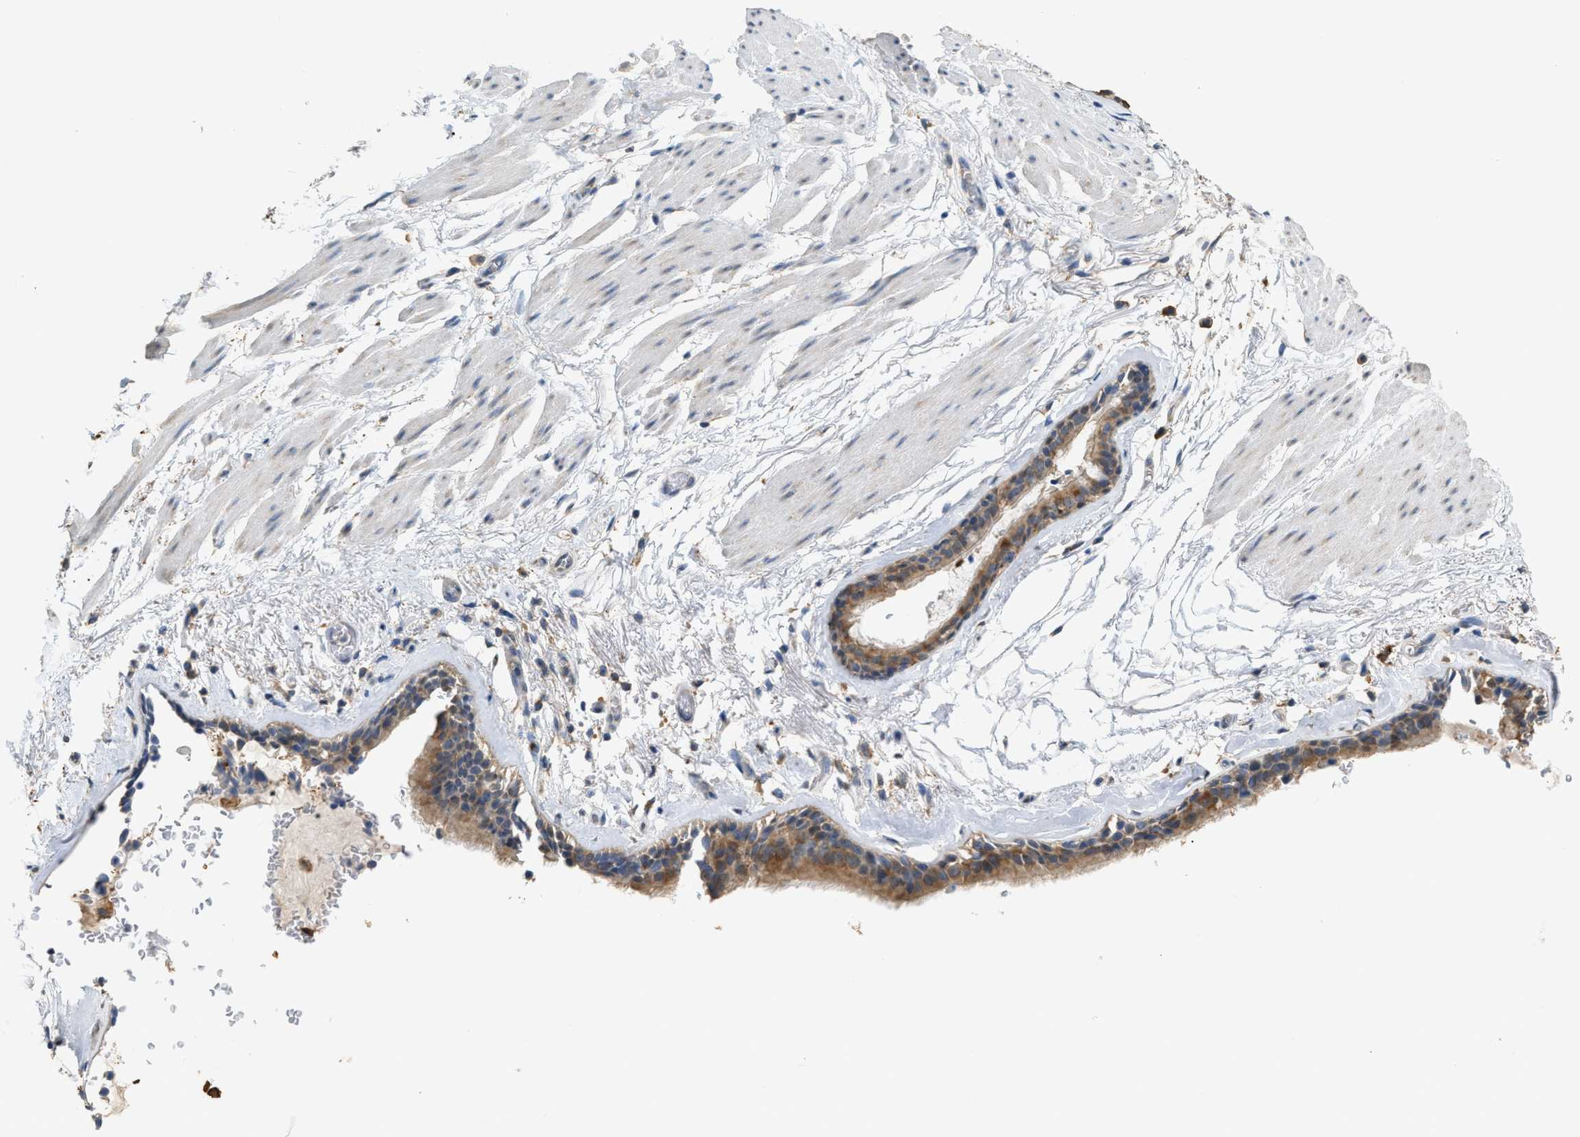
{"staining": {"intensity": "moderate", "quantity": ">75%", "location": "cytoplasmic/membranous"}, "tissue": "bronchus", "cell_type": "Respiratory epithelial cells", "image_type": "normal", "snomed": [{"axis": "morphology", "description": "Normal tissue, NOS"}, {"axis": "topography", "description": "Cartilage tissue"}], "caption": "Human bronchus stained with a brown dye displays moderate cytoplasmic/membranous positive staining in approximately >75% of respiratory epithelial cells.", "gene": "GCN1", "patient": {"sex": "female", "age": 63}}